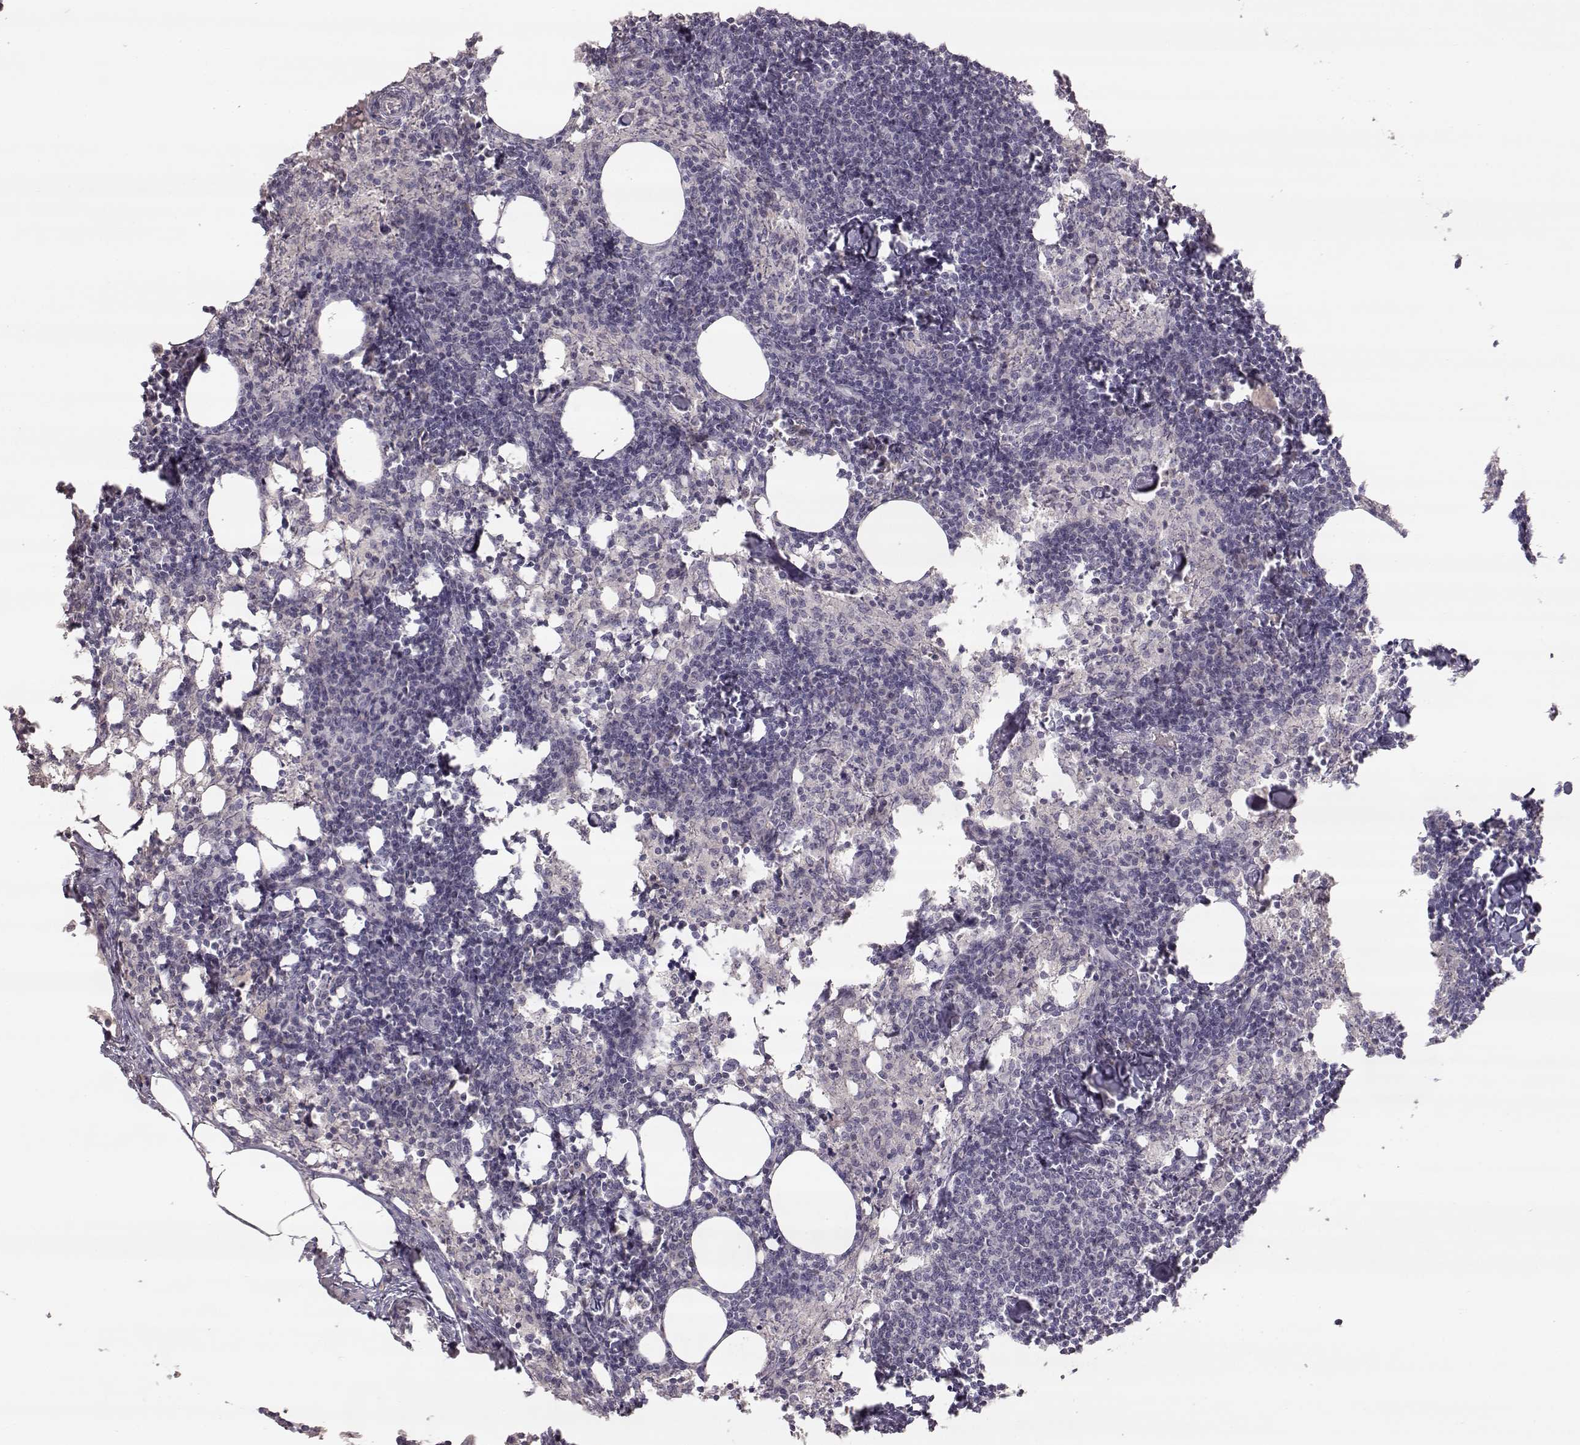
{"staining": {"intensity": "negative", "quantity": "none", "location": "none"}, "tissue": "lymph node", "cell_type": "Germinal center cells", "image_type": "normal", "snomed": [{"axis": "morphology", "description": "Normal tissue, NOS"}, {"axis": "topography", "description": "Lymph node"}], "caption": "An image of lymph node stained for a protein reveals no brown staining in germinal center cells. Brightfield microscopy of immunohistochemistry stained with DAB (brown) and hematoxylin (blue), captured at high magnification.", "gene": "PNMT", "patient": {"sex": "female", "age": 52}}